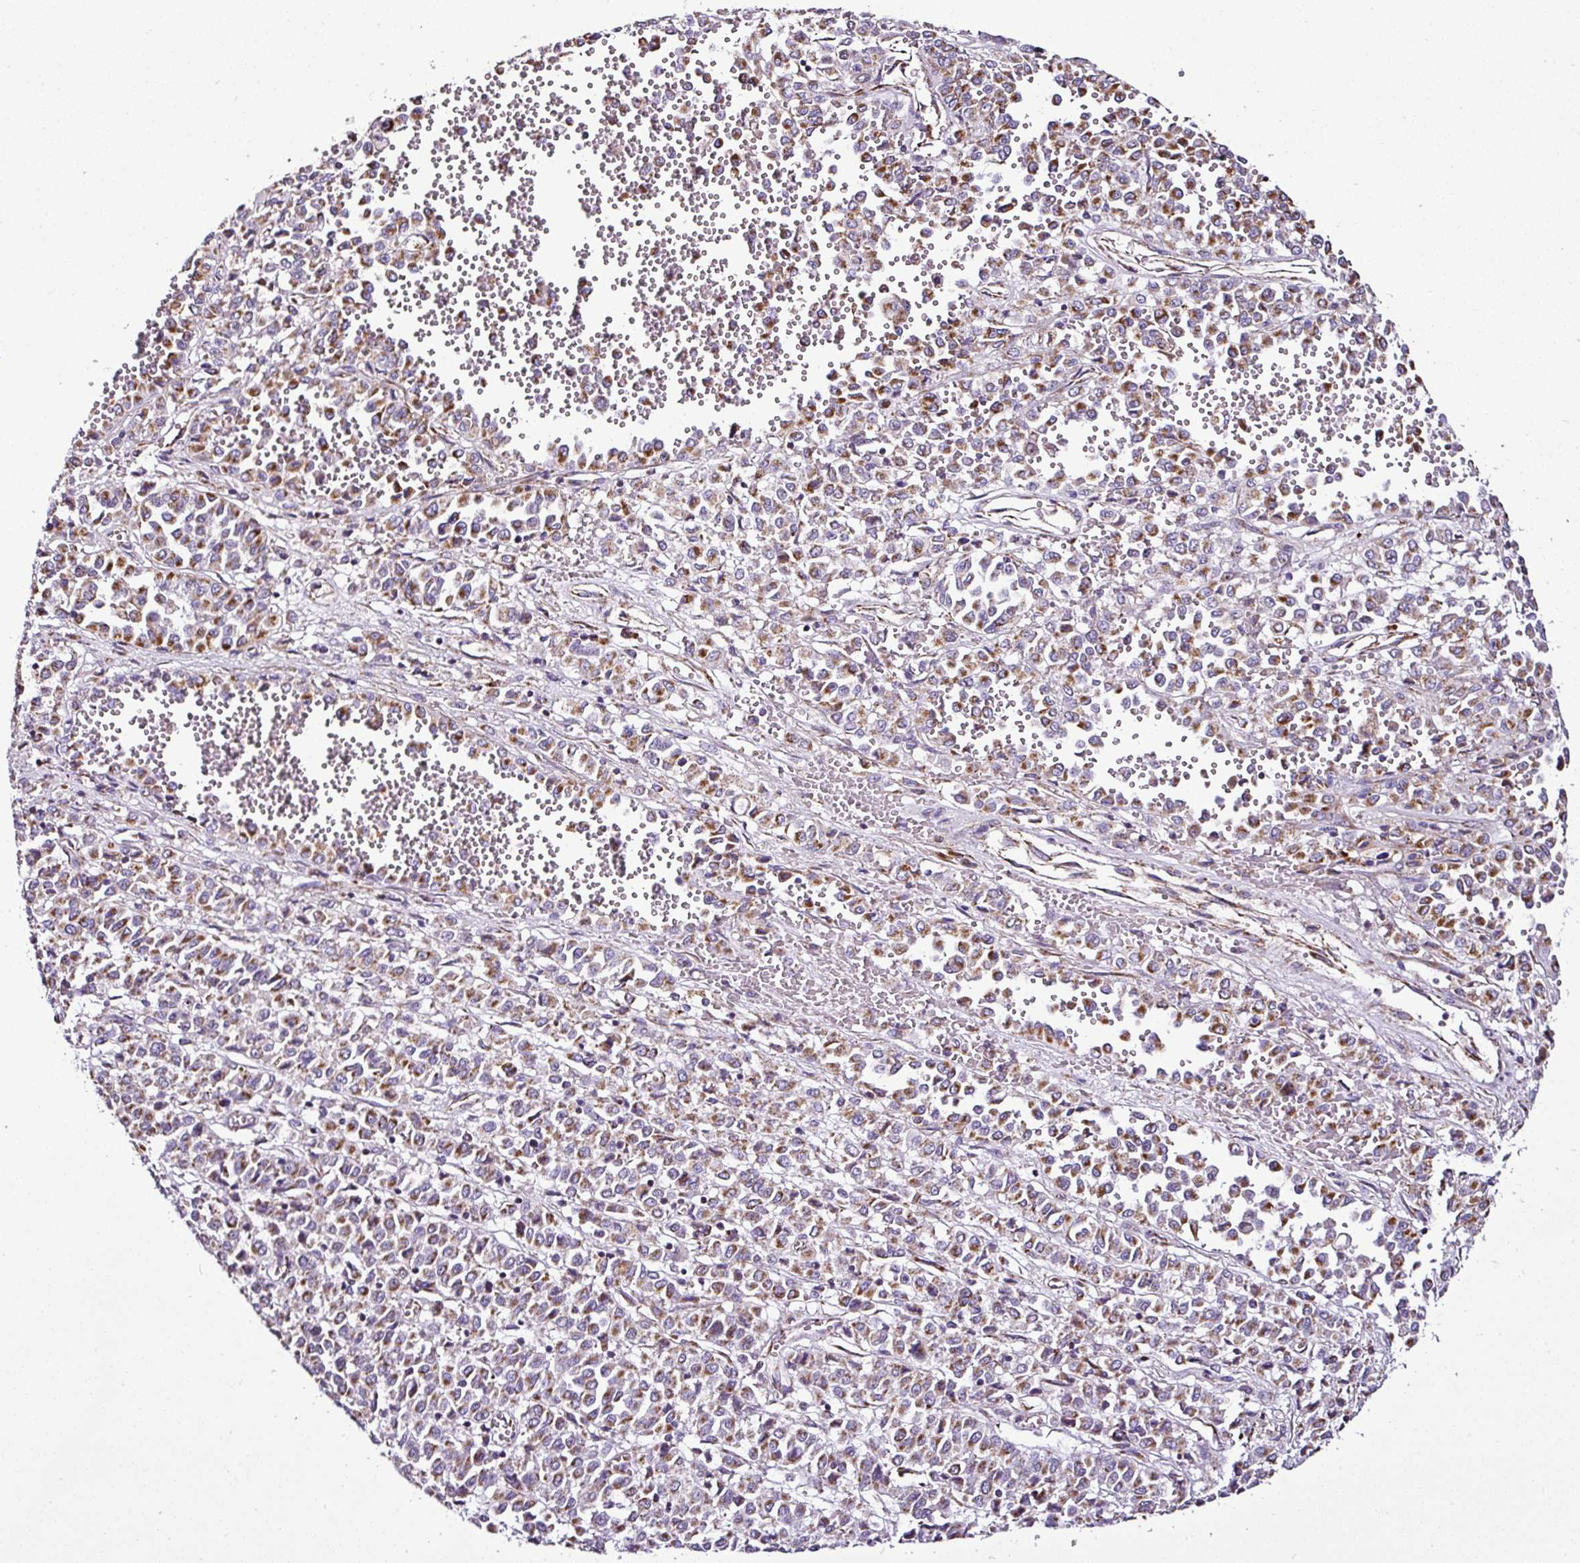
{"staining": {"intensity": "moderate", "quantity": ">75%", "location": "cytoplasmic/membranous"}, "tissue": "melanoma", "cell_type": "Tumor cells", "image_type": "cancer", "snomed": [{"axis": "morphology", "description": "Malignant melanoma, Metastatic site"}, {"axis": "topography", "description": "Pancreas"}], "caption": "A histopathology image showing moderate cytoplasmic/membranous expression in approximately >75% of tumor cells in melanoma, as visualized by brown immunohistochemical staining.", "gene": "DPAGT1", "patient": {"sex": "female", "age": 30}}